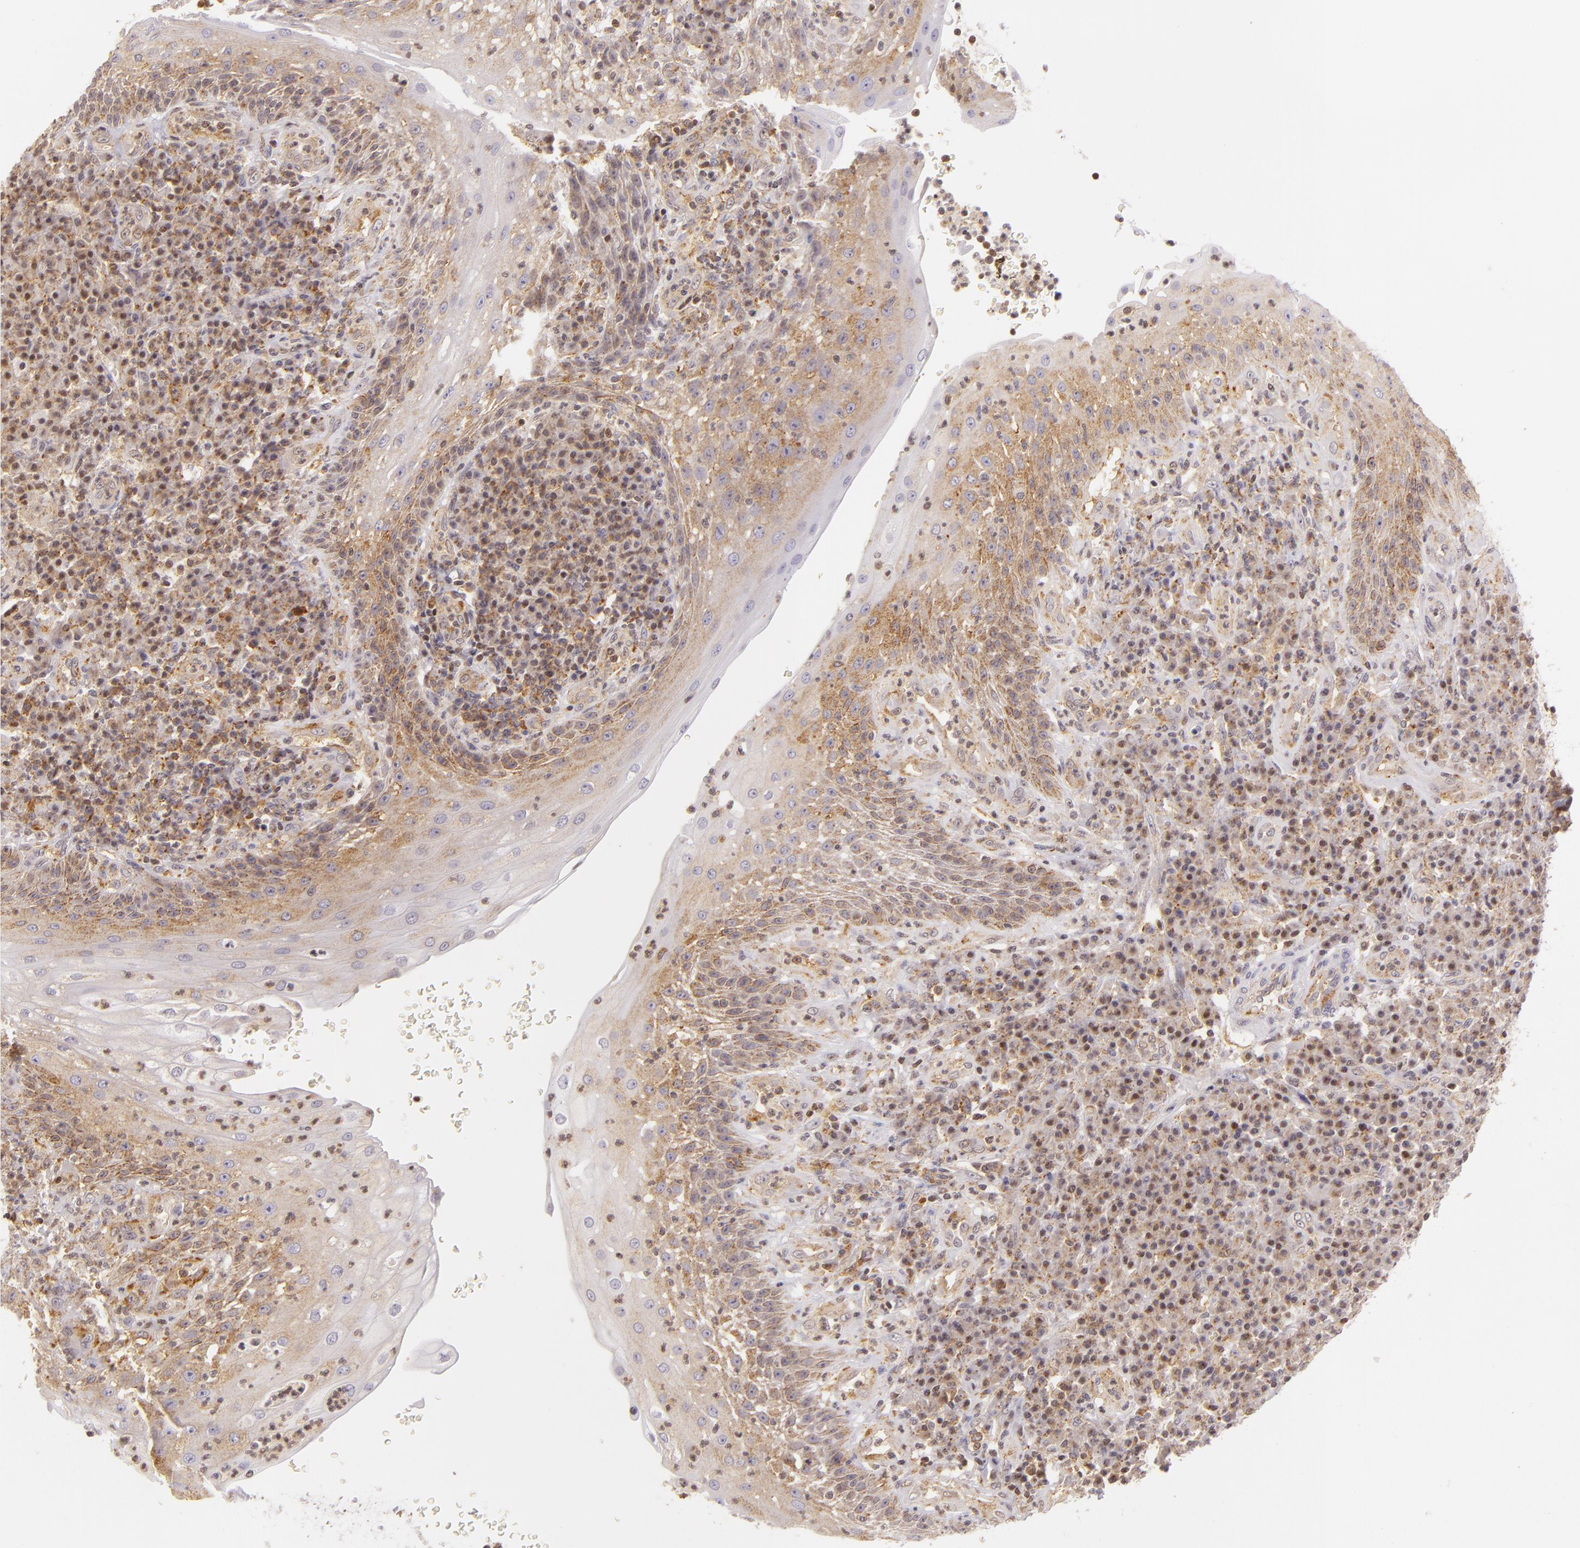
{"staining": {"intensity": "strong", "quantity": ">75%", "location": "cytoplasmic/membranous"}, "tissue": "tonsil", "cell_type": "Germinal center cells", "image_type": "normal", "snomed": [{"axis": "morphology", "description": "Normal tissue, NOS"}, {"axis": "topography", "description": "Tonsil"}], "caption": "Protein staining of normal tonsil displays strong cytoplasmic/membranous expression in approximately >75% of germinal center cells.", "gene": "ENSG00000290315", "patient": {"sex": "female", "age": 40}}